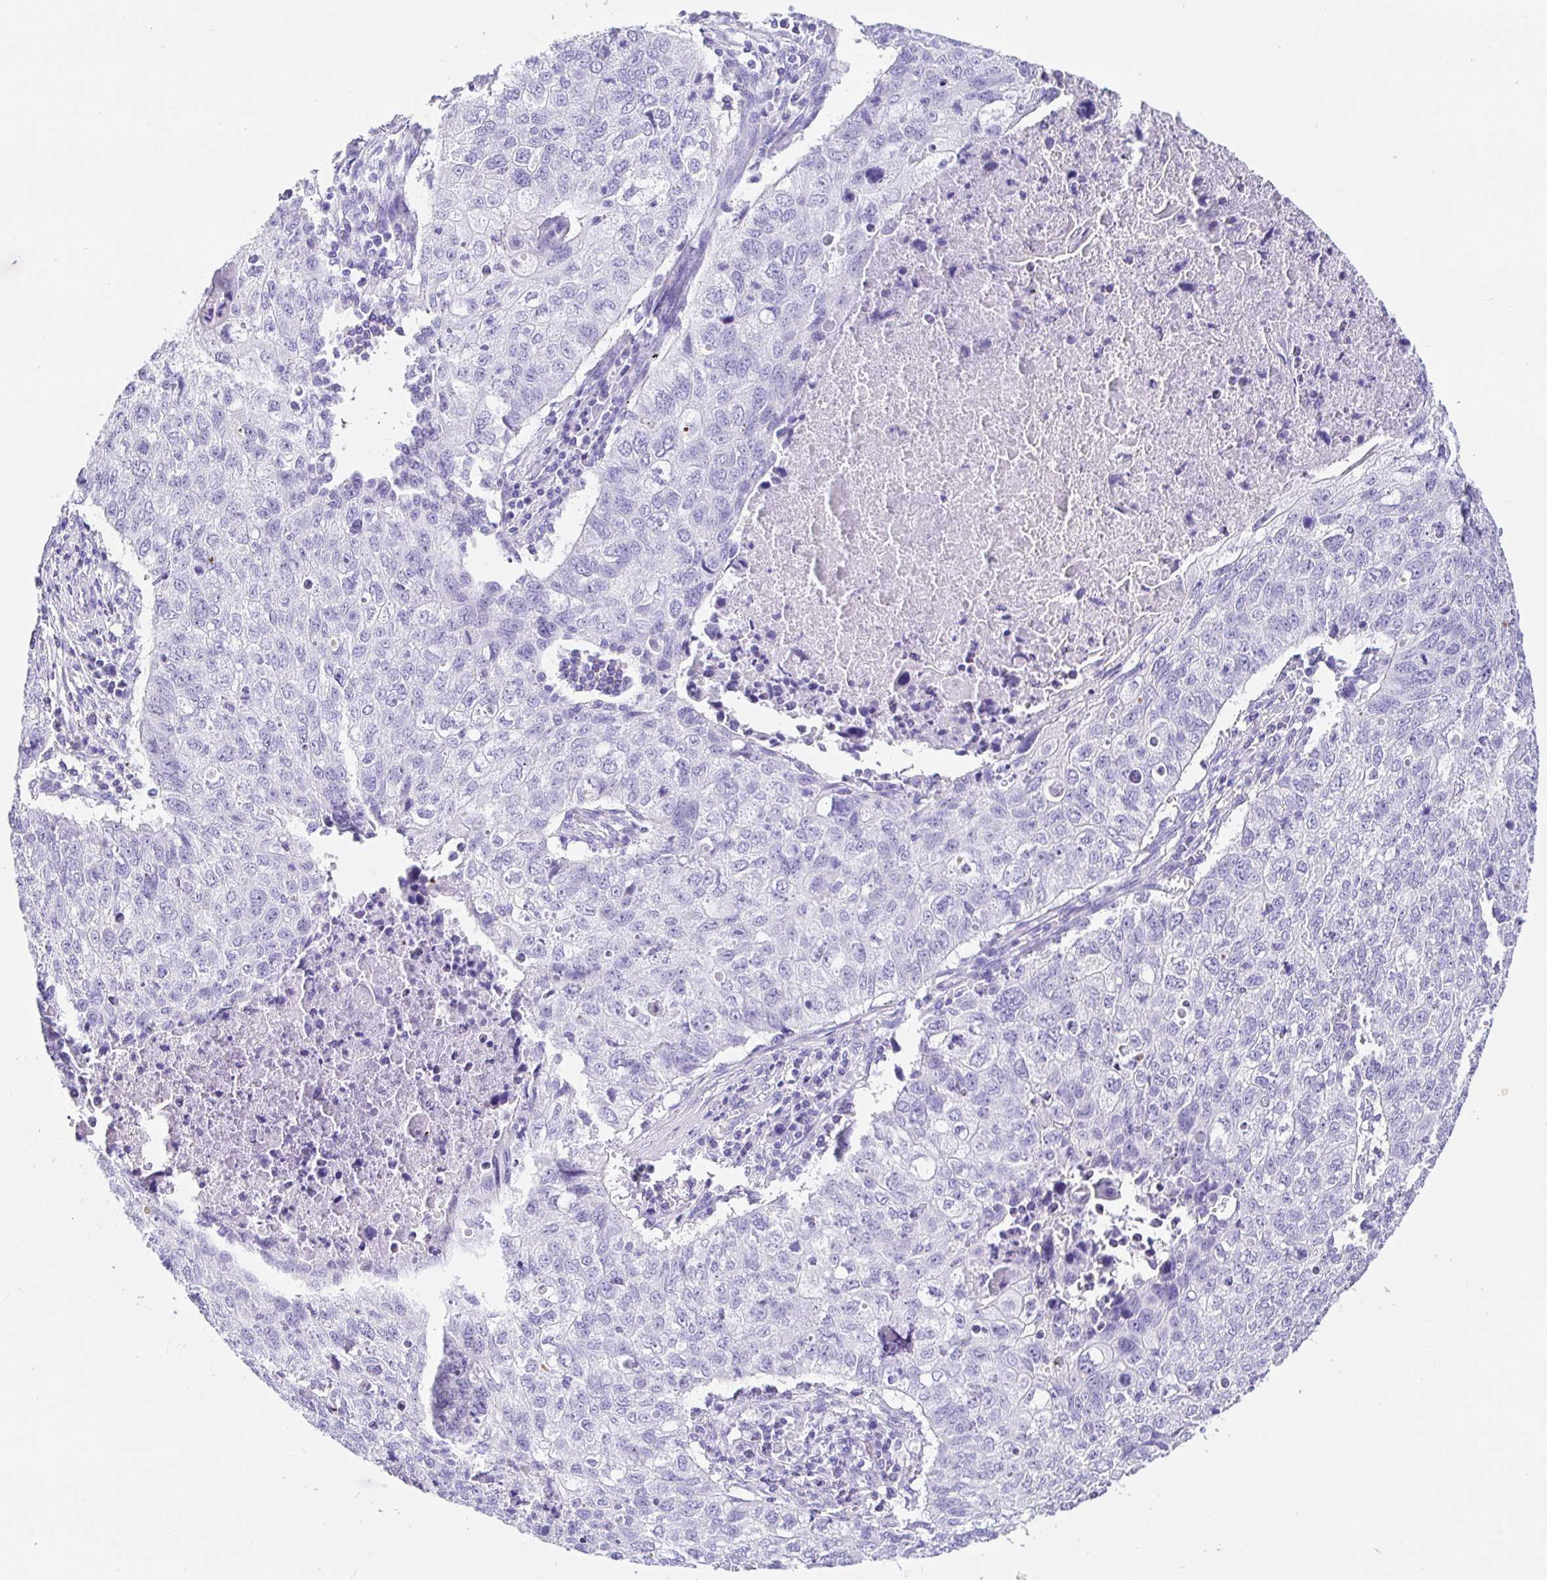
{"staining": {"intensity": "negative", "quantity": "none", "location": "none"}, "tissue": "lung cancer", "cell_type": "Tumor cells", "image_type": "cancer", "snomed": [{"axis": "morphology", "description": "Normal morphology"}, {"axis": "morphology", "description": "Aneuploidy"}, {"axis": "morphology", "description": "Squamous cell carcinoma, NOS"}, {"axis": "topography", "description": "Lymph node"}, {"axis": "topography", "description": "Lung"}], "caption": "This is a histopathology image of IHC staining of squamous cell carcinoma (lung), which shows no staining in tumor cells.", "gene": "PRAMEF19", "patient": {"sex": "female", "age": 76}}